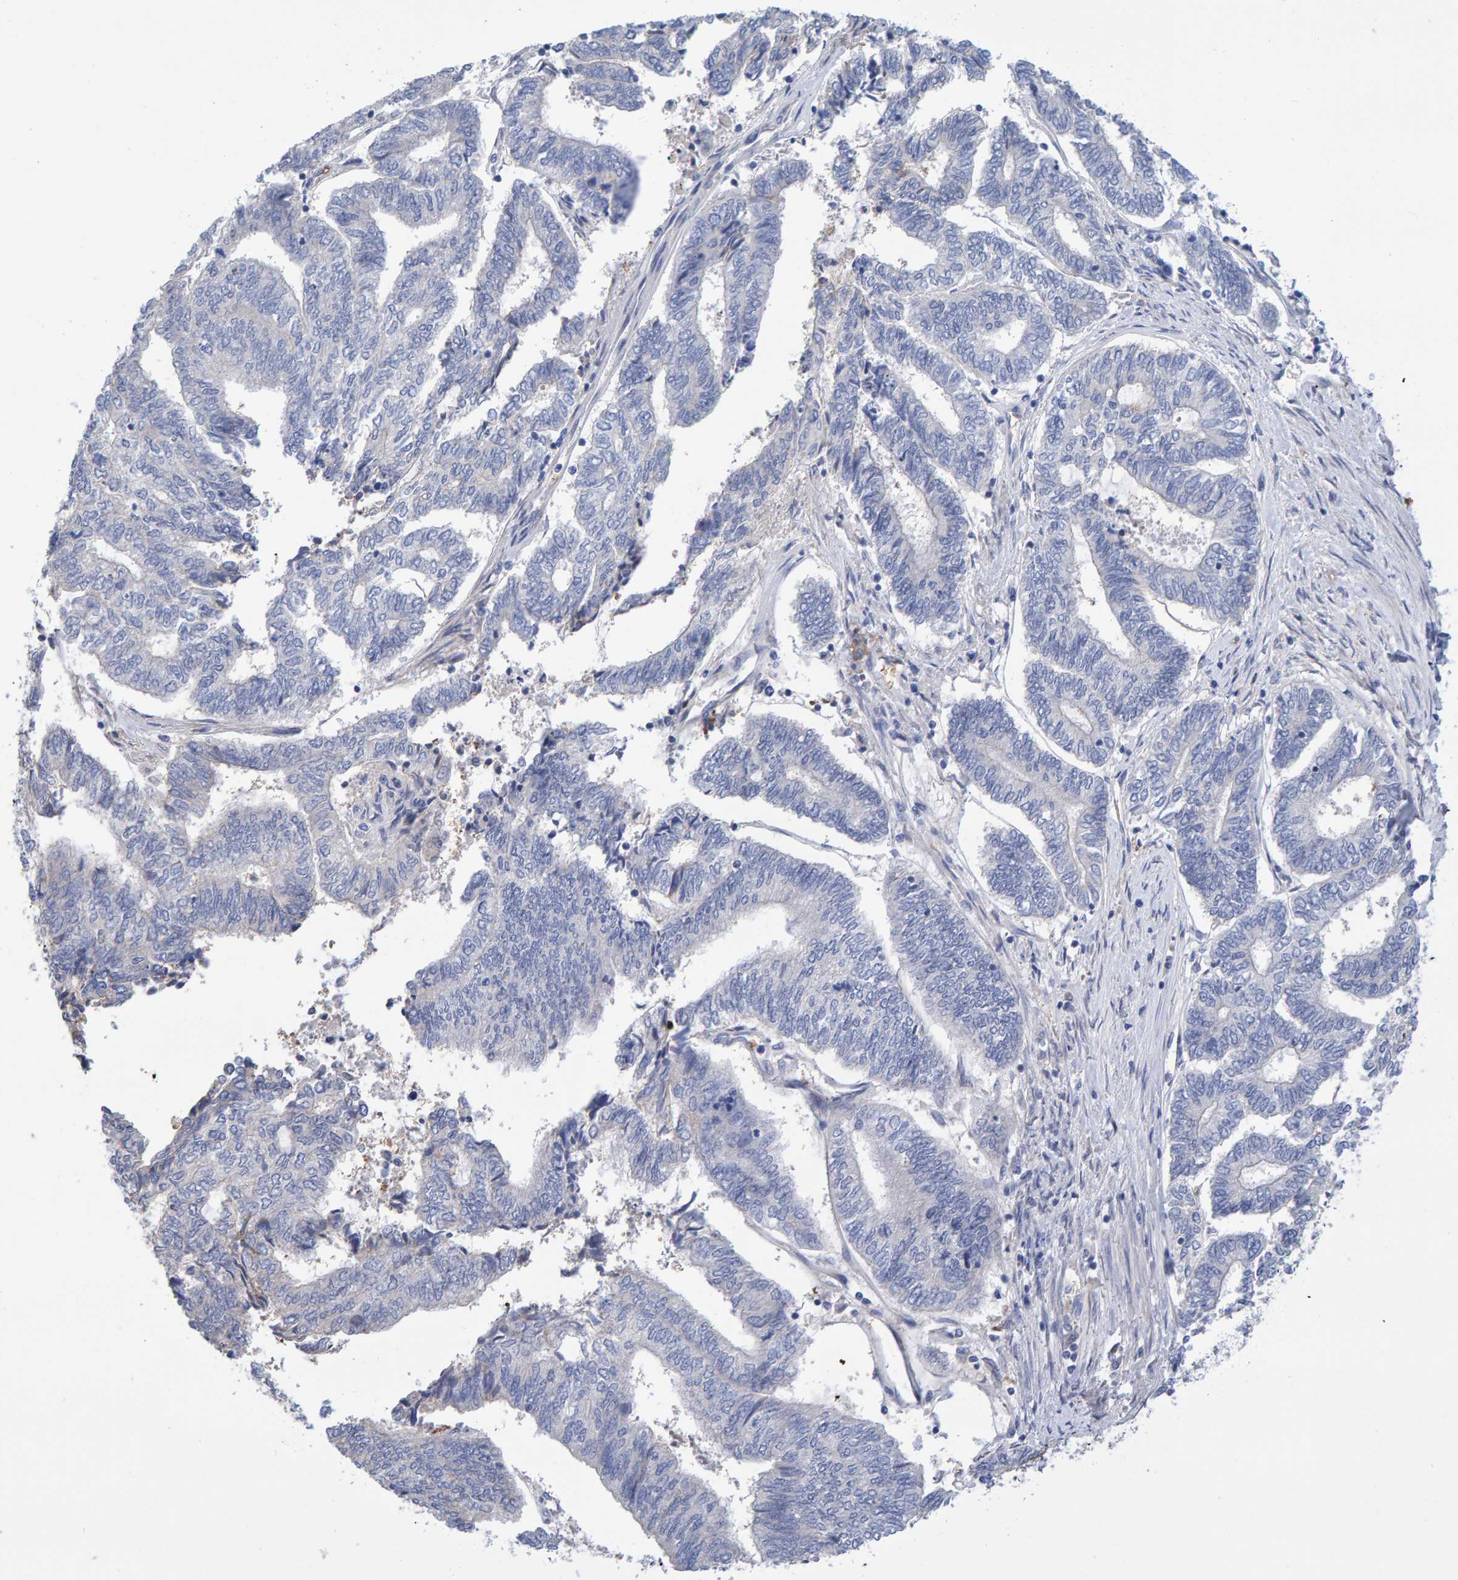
{"staining": {"intensity": "negative", "quantity": "none", "location": "none"}, "tissue": "endometrial cancer", "cell_type": "Tumor cells", "image_type": "cancer", "snomed": [{"axis": "morphology", "description": "Adenocarcinoma, NOS"}, {"axis": "topography", "description": "Uterus"}, {"axis": "topography", "description": "Endometrium"}], "caption": "Human endometrial adenocarcinoma stained for a protein using immunohistochemistry shows no staining in tumor cells.", "gene": "VPS9D1", "patient": {"sex": "female", "age": 70}}